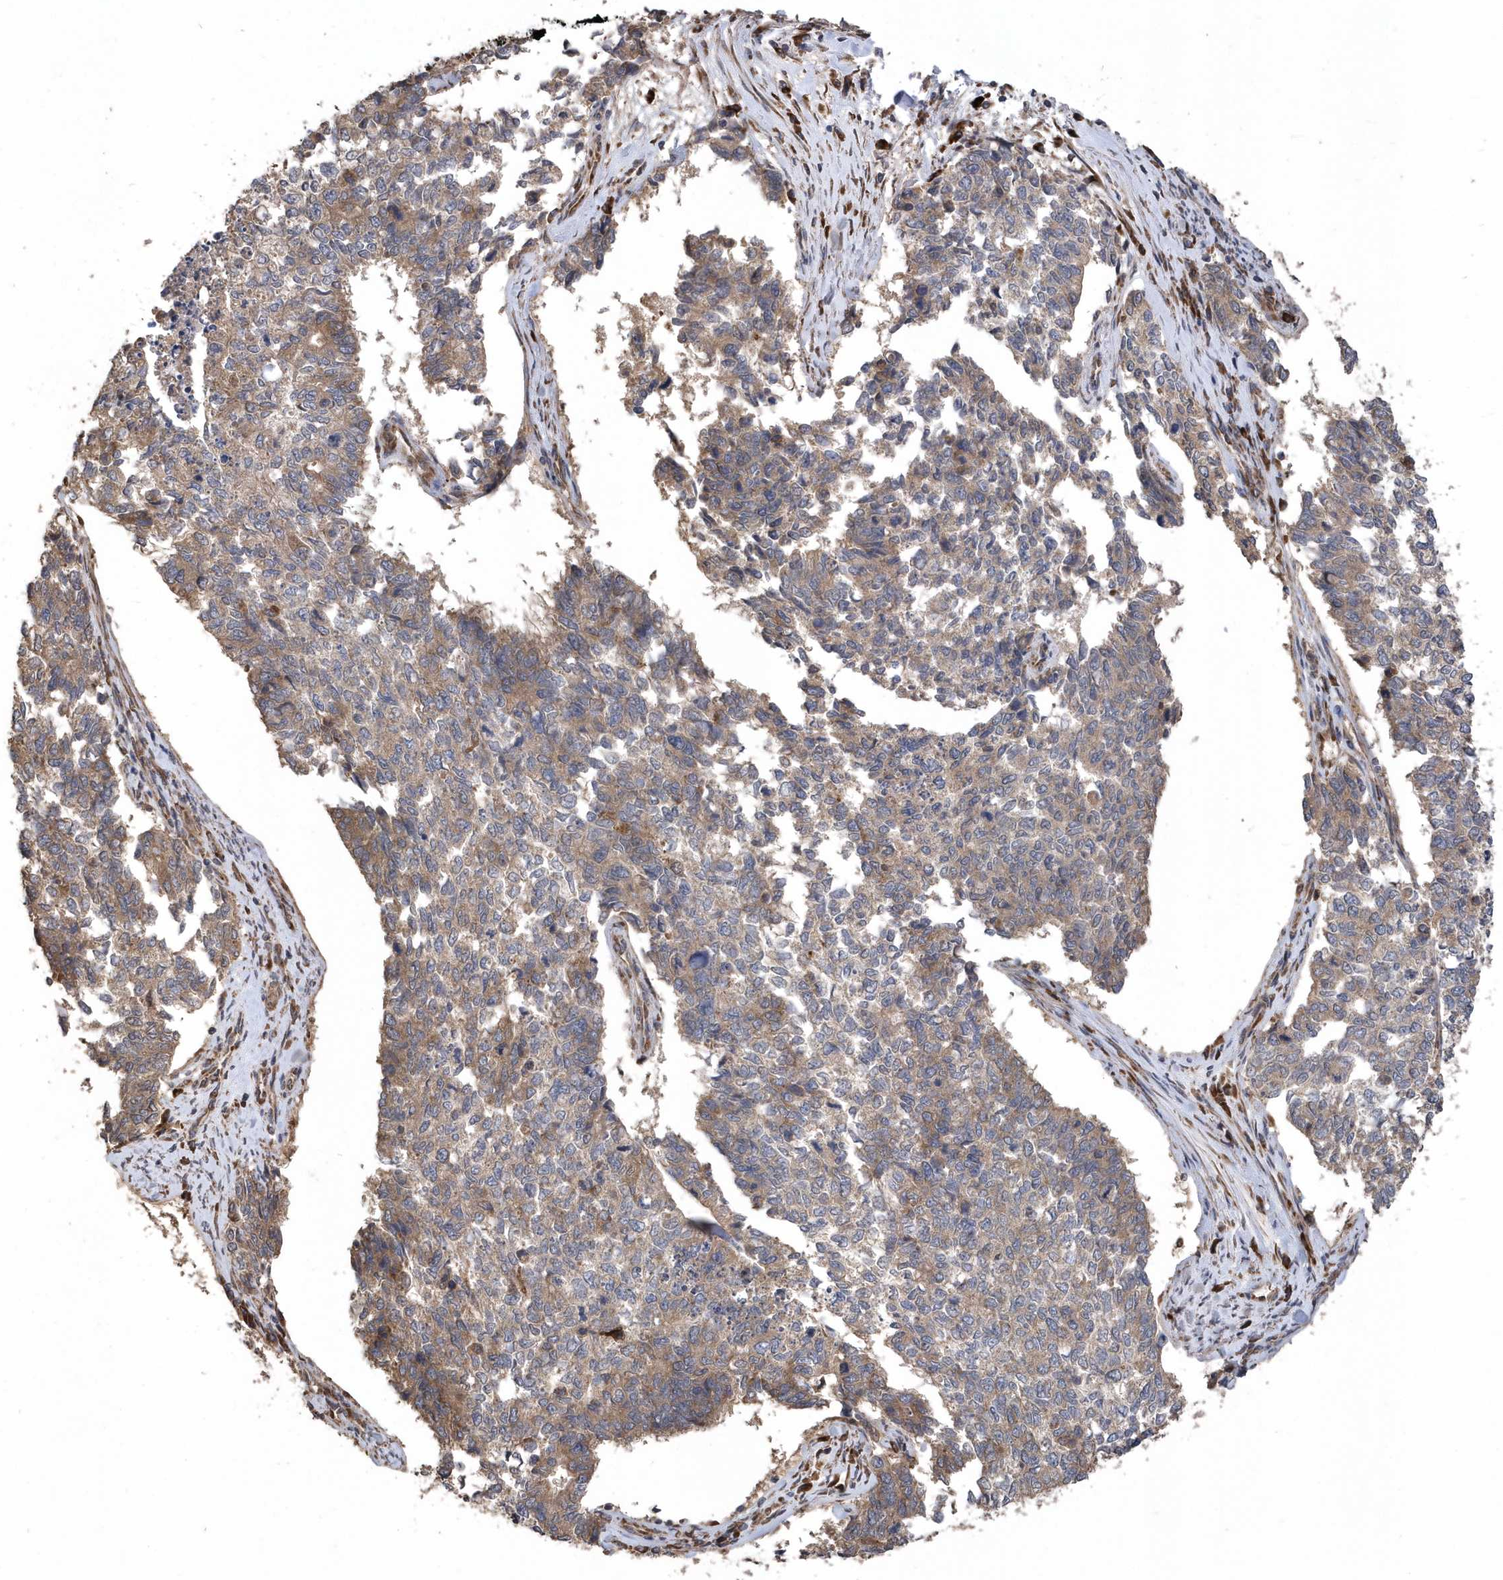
{"staining": {"intensity": "weak", "quantity": "25%-75%", "location": "cytoplasmic/membranous"}, "tissue": "cervical cancer", "cell_type": "Tumor cells", "image_type": "cancer", "snomed": [{"axis": "morphology", "description": "Squamous cell carcinoma, NOS"}, {"axis": "topography", "description": "Cervix"}], "caption": "Immunohistochemistry (IHC) staining of cervical cancer (squamous cell carcinoma), which exhibits low levels of weak cytoplasmic/membranous expression in about 25%-75% of tumor cells indicating weak cytoplasmic/membranous protein staining. The staining was performed using DAB (brown) for protein detection and nuclei were counterstained in hematoxylin (blue).", "gene": "WASHC5", "patient": {"sex": "female", "age": 63}}